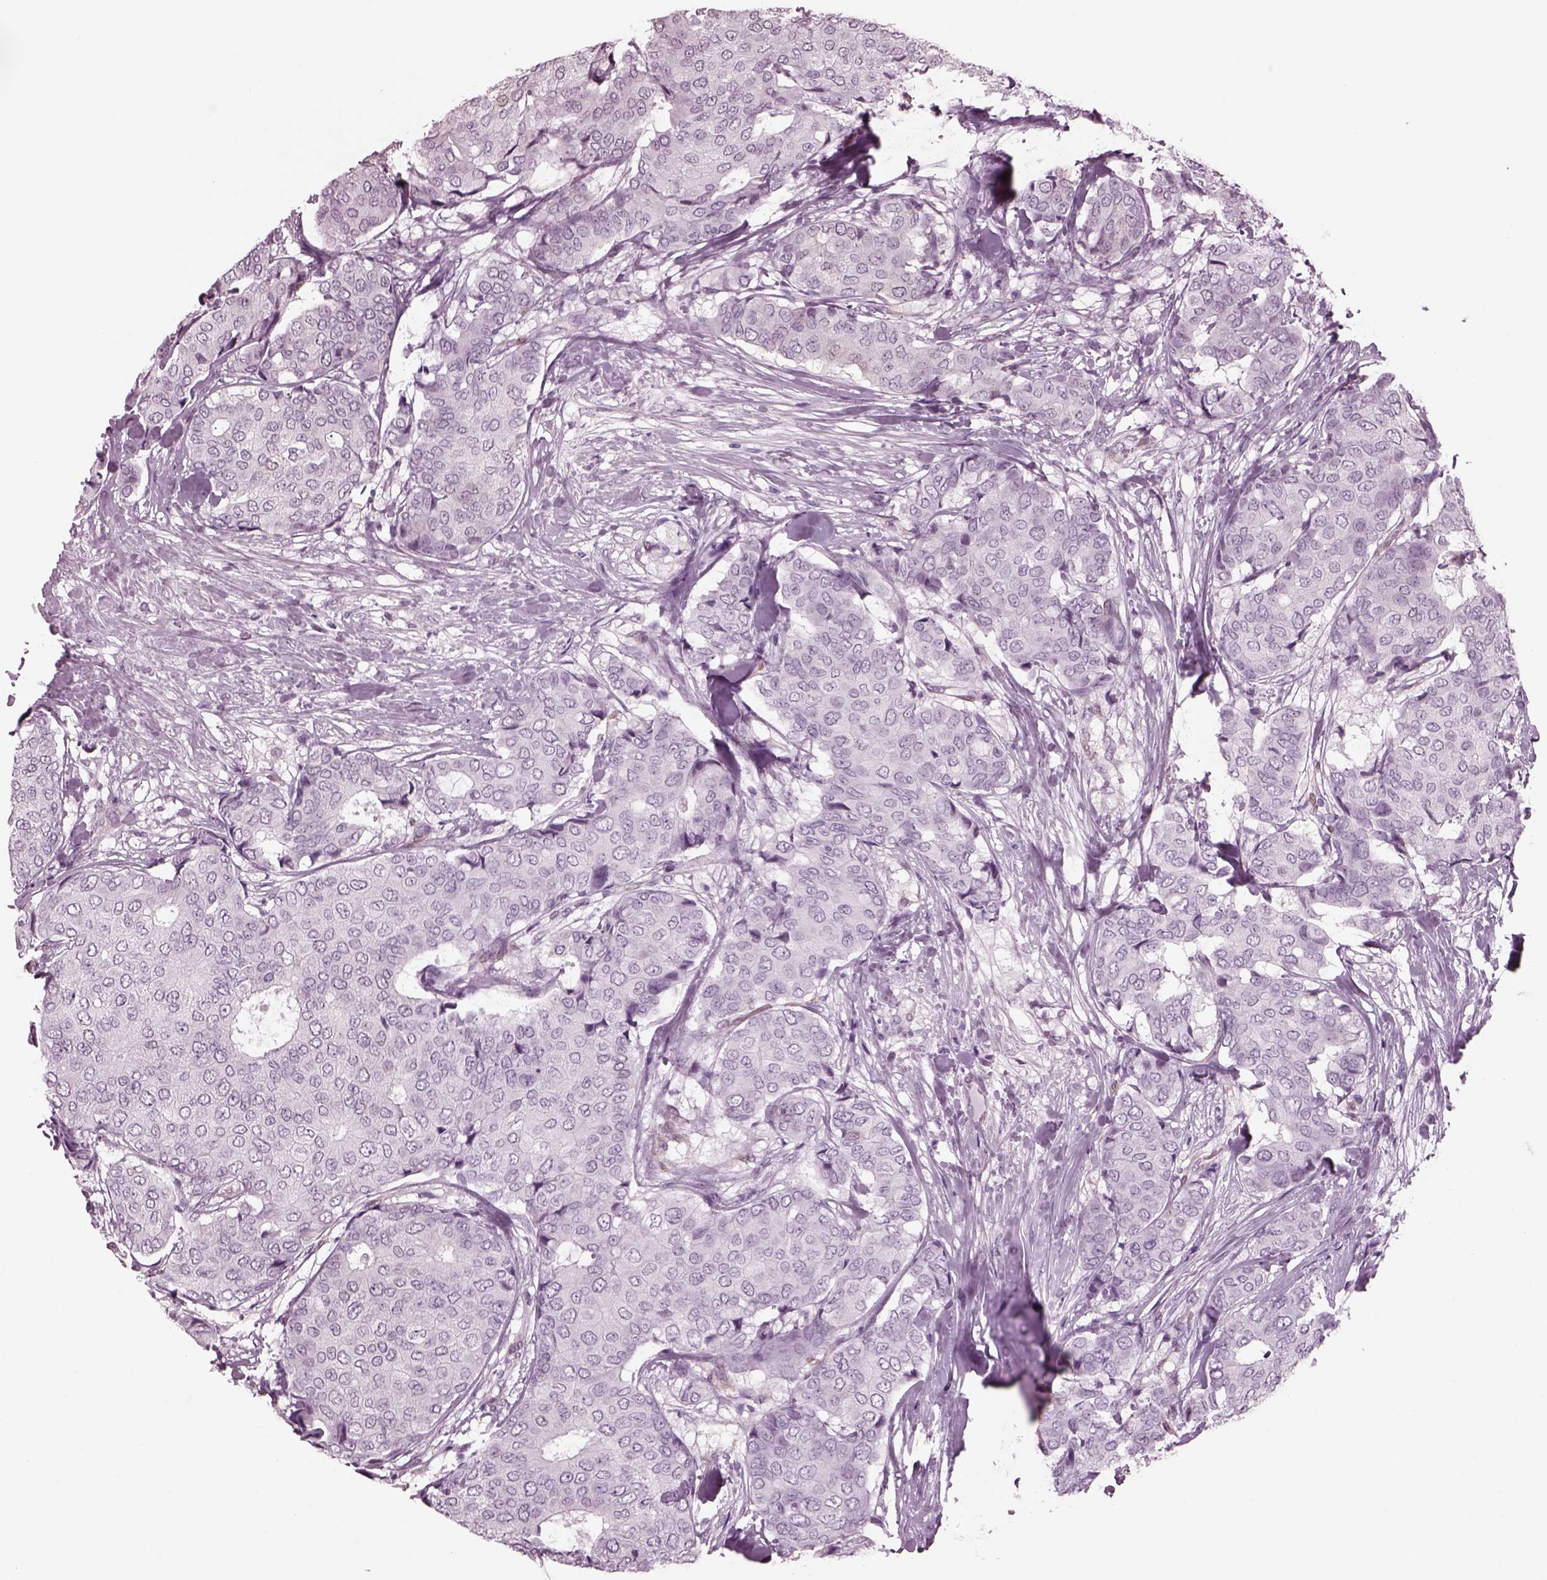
{"staining": {"intensity": "negative", "quantity": "none", "location": "none"}, "tissue": "breast cancer", "cell_type": "Tumor cells", "image_type": "cancer", "snomed": [{"axis": "morphology", "description": "Duct carcinoma"}, {"axis": "topography", "description": "Breast"}], "caption": "DAB (3,3'-diaminobenzidine) immunohistochemical staining of human breast cancer (invasive ductal carcinoma) reveals no significant expression in tumor cells. The staining is performed using DAB (3,3'-diaminobenzidine) brown chromogen with nuclei counter-stained in using hematoxylin.", "gene": "TPPP2", "patient": {"sex": "female", "age": 75}}